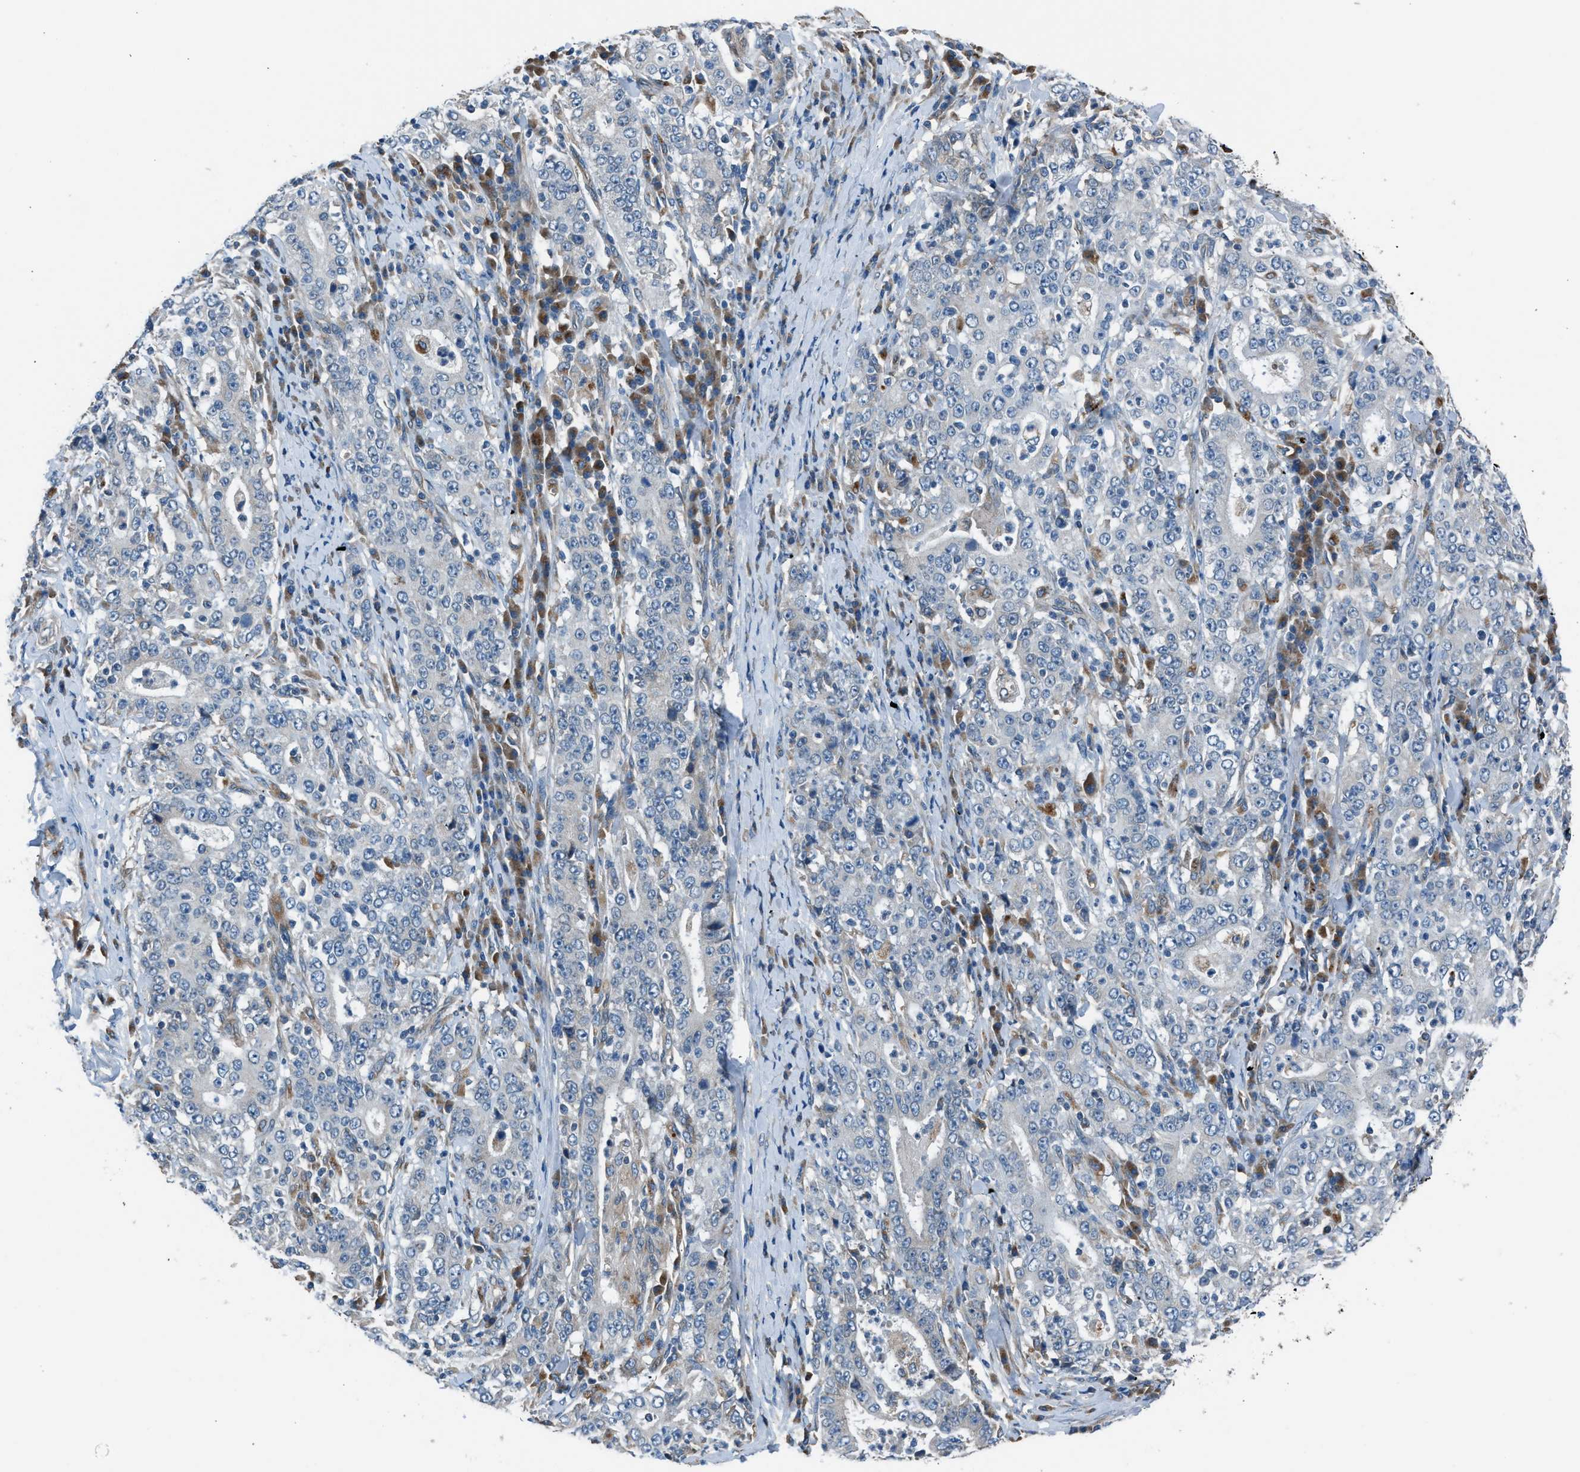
{"staining": {"intensity": "negative", "quantity": "none", "location": "none"}, "tissue": "stomach cancer", "cell_type": "Tumor cells", "image_type": "cancer", "snomed": [{"axis": "morphology", "description": "Normal tissue, NOS"}, {"axis": "morphology", "description": "Adenocarcinoma, NOS"}, {"axis": "topography", "description": "Stomach, upper"}, {"axis": "topography", "description": "Stomach"}], "caption": "DAB immunohistochemical staining of human stomach adenocarcinoma demonstrates no significant positivity in tumor cells.", "gene": "LMBR1", "patient": {"sex": "male", "age": 59}}